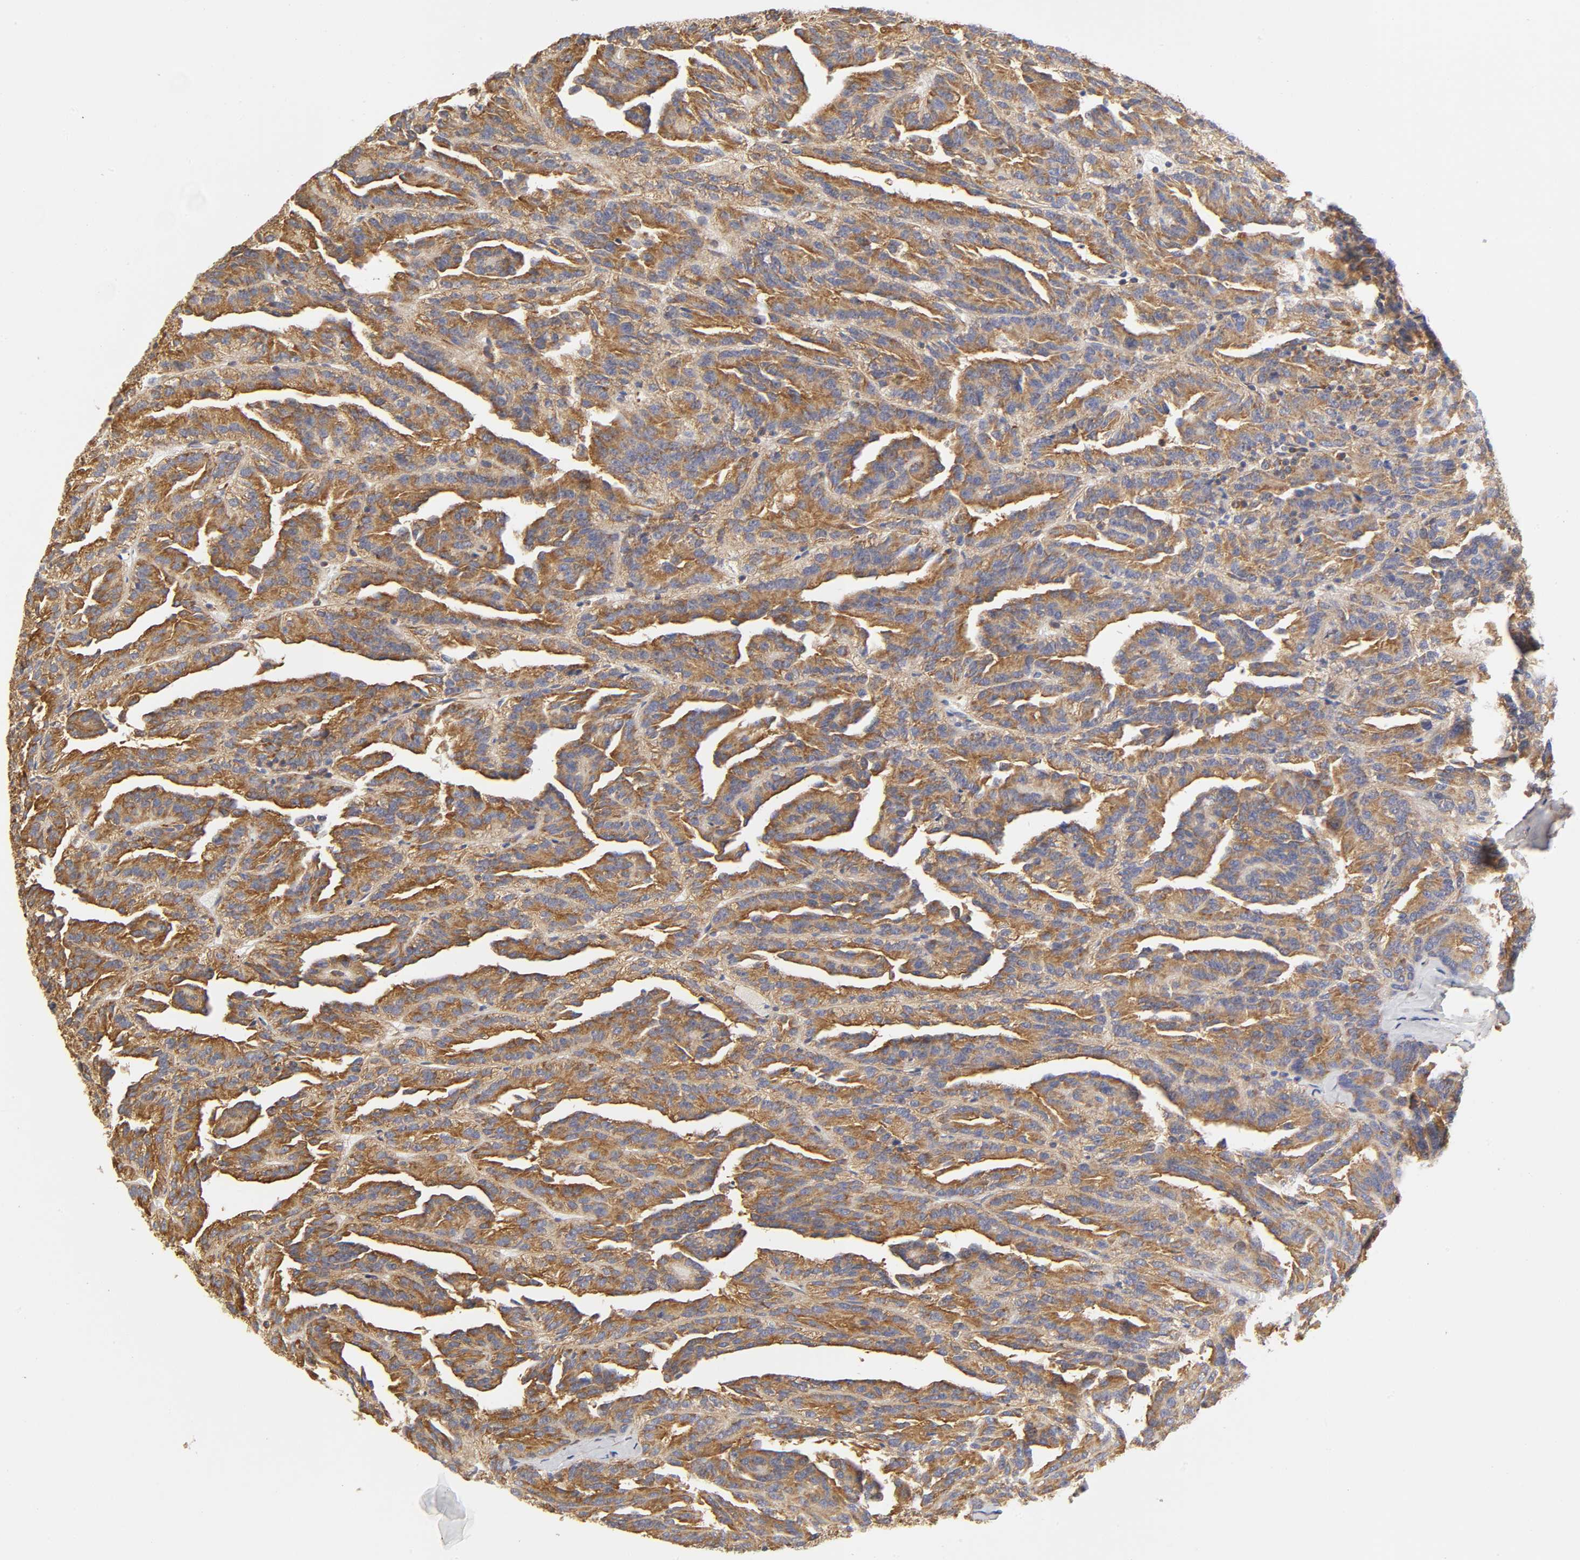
{"staining": {"intensity": "strong", "quantity": ">75%", "location": "cytoplasmic/membranous"}, "tissue": "renal cancer", "cell_type": "Tumor cells", "image_type": "cancer", "snomed": [{"axis": "morphology", "description": "Adenocarcinoma, NOS"}, {"axis": "topography", "description": "Kidney"}], "caption": "Protein expression analysis of human renal cancer (adenocarcinoma) reveals strong cytoplasmic/membranous positivity in approximately >75% of tumor cells.", "gene": "RPL14", "patient": {"sex": "male", "age": 46}}